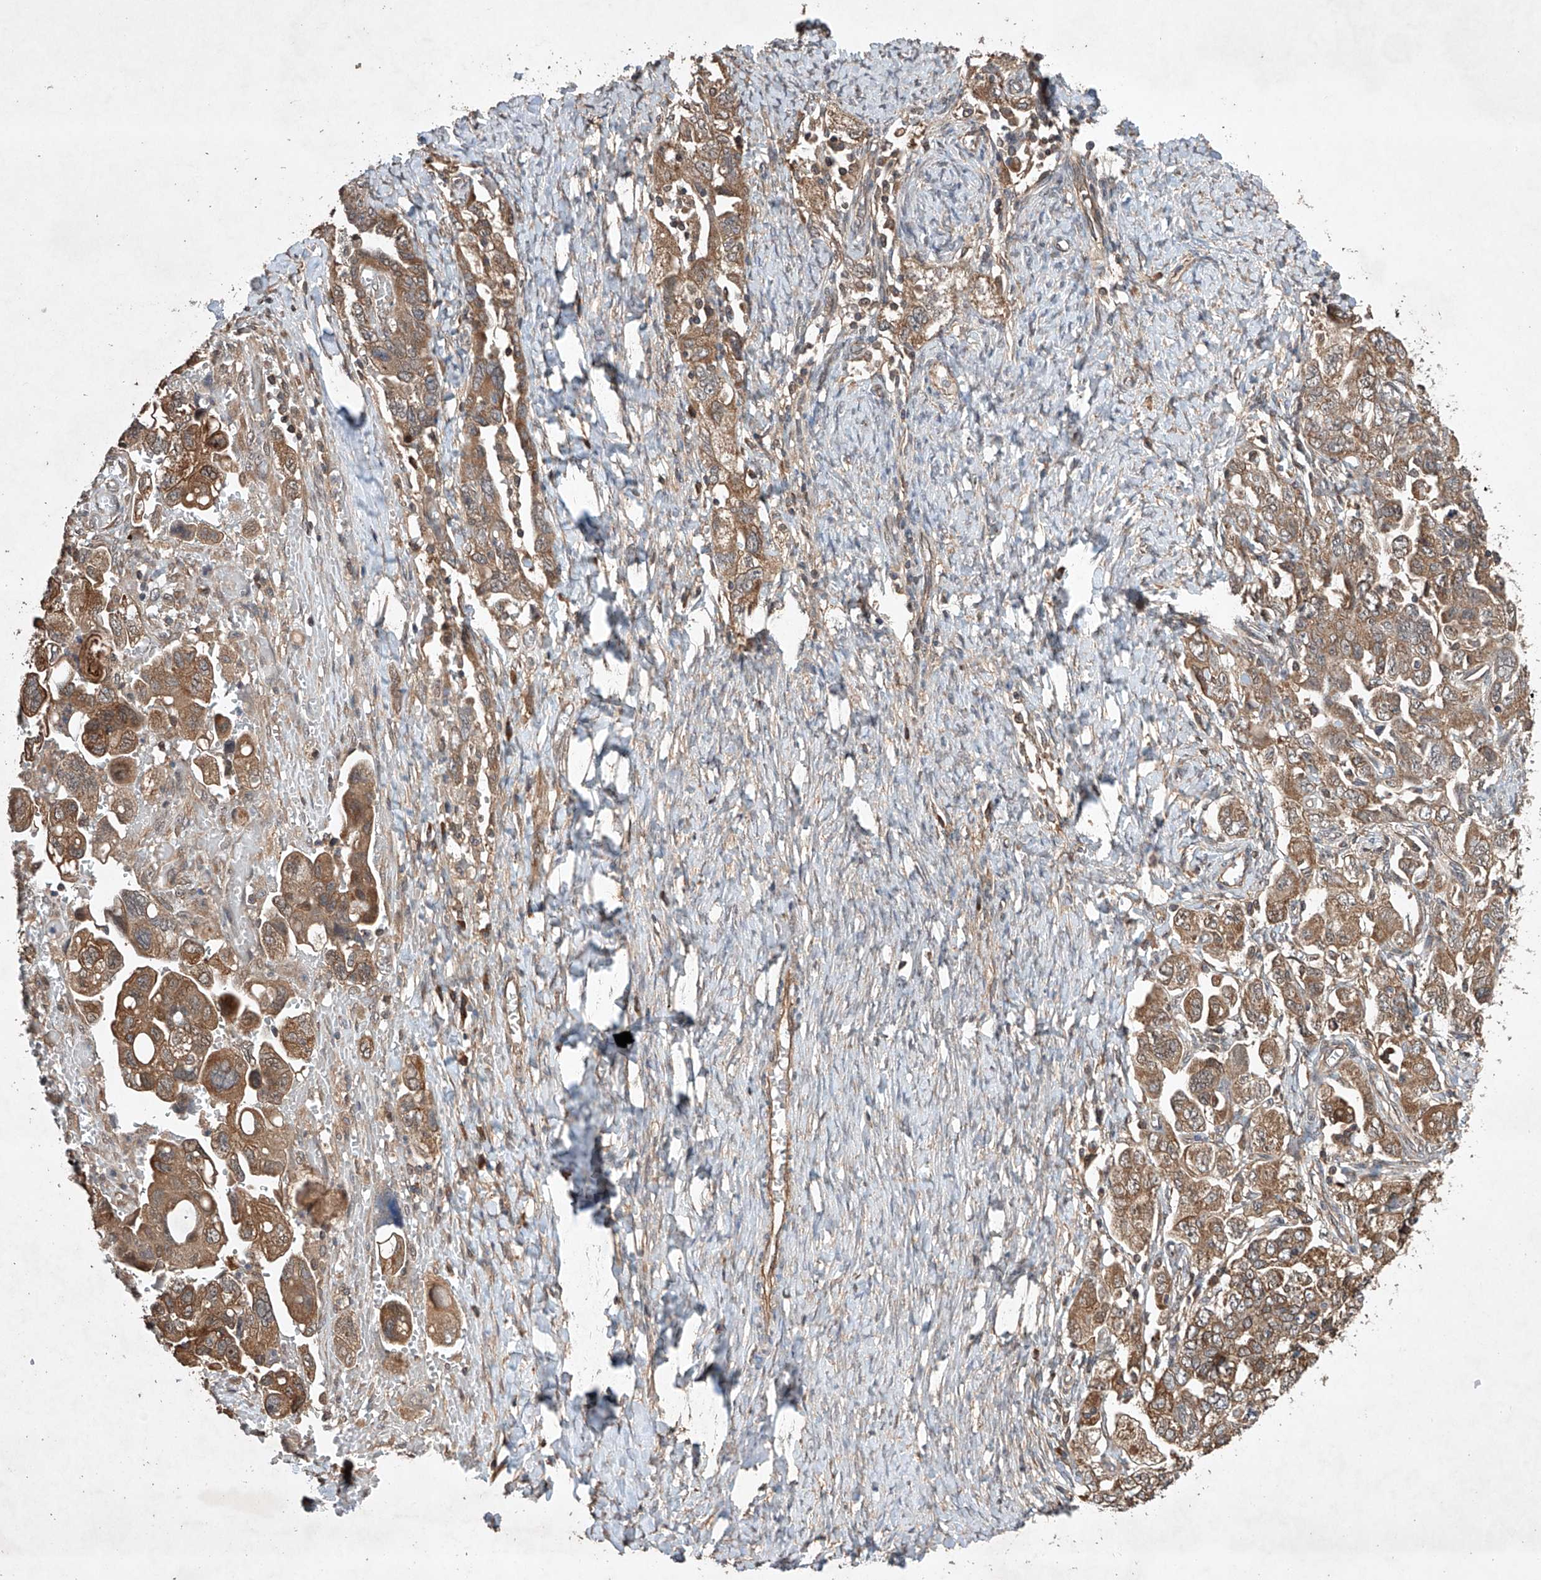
{"staining": {"intensity": "moderate", "quantity": ">75%", "location": "cytoplasmic/membranous"}, "tissue": "ovarian cancer", "cell_type": "Tumor cells", "image_type": "cancer", "snomed": [{"axis": "morphology", "description": "Carcinoma, NOS"}, {"axis": "morphology", "description": "Cystadenocarcinoma, serous, NOS"}, {"axis": "topography", "description": "Ovary"}], "caption": "The micrograph shows immunohistochemical staining of ovarian cancer (serous cystadenocarcinoma). There is moderate cytoplasmic/membranous expression is present in about >75% of tumor cells. (IHC, brightfield microscopy, high magnification).", "gene": "LURAP1", "patient": {"sex": "female", "age": 69}}